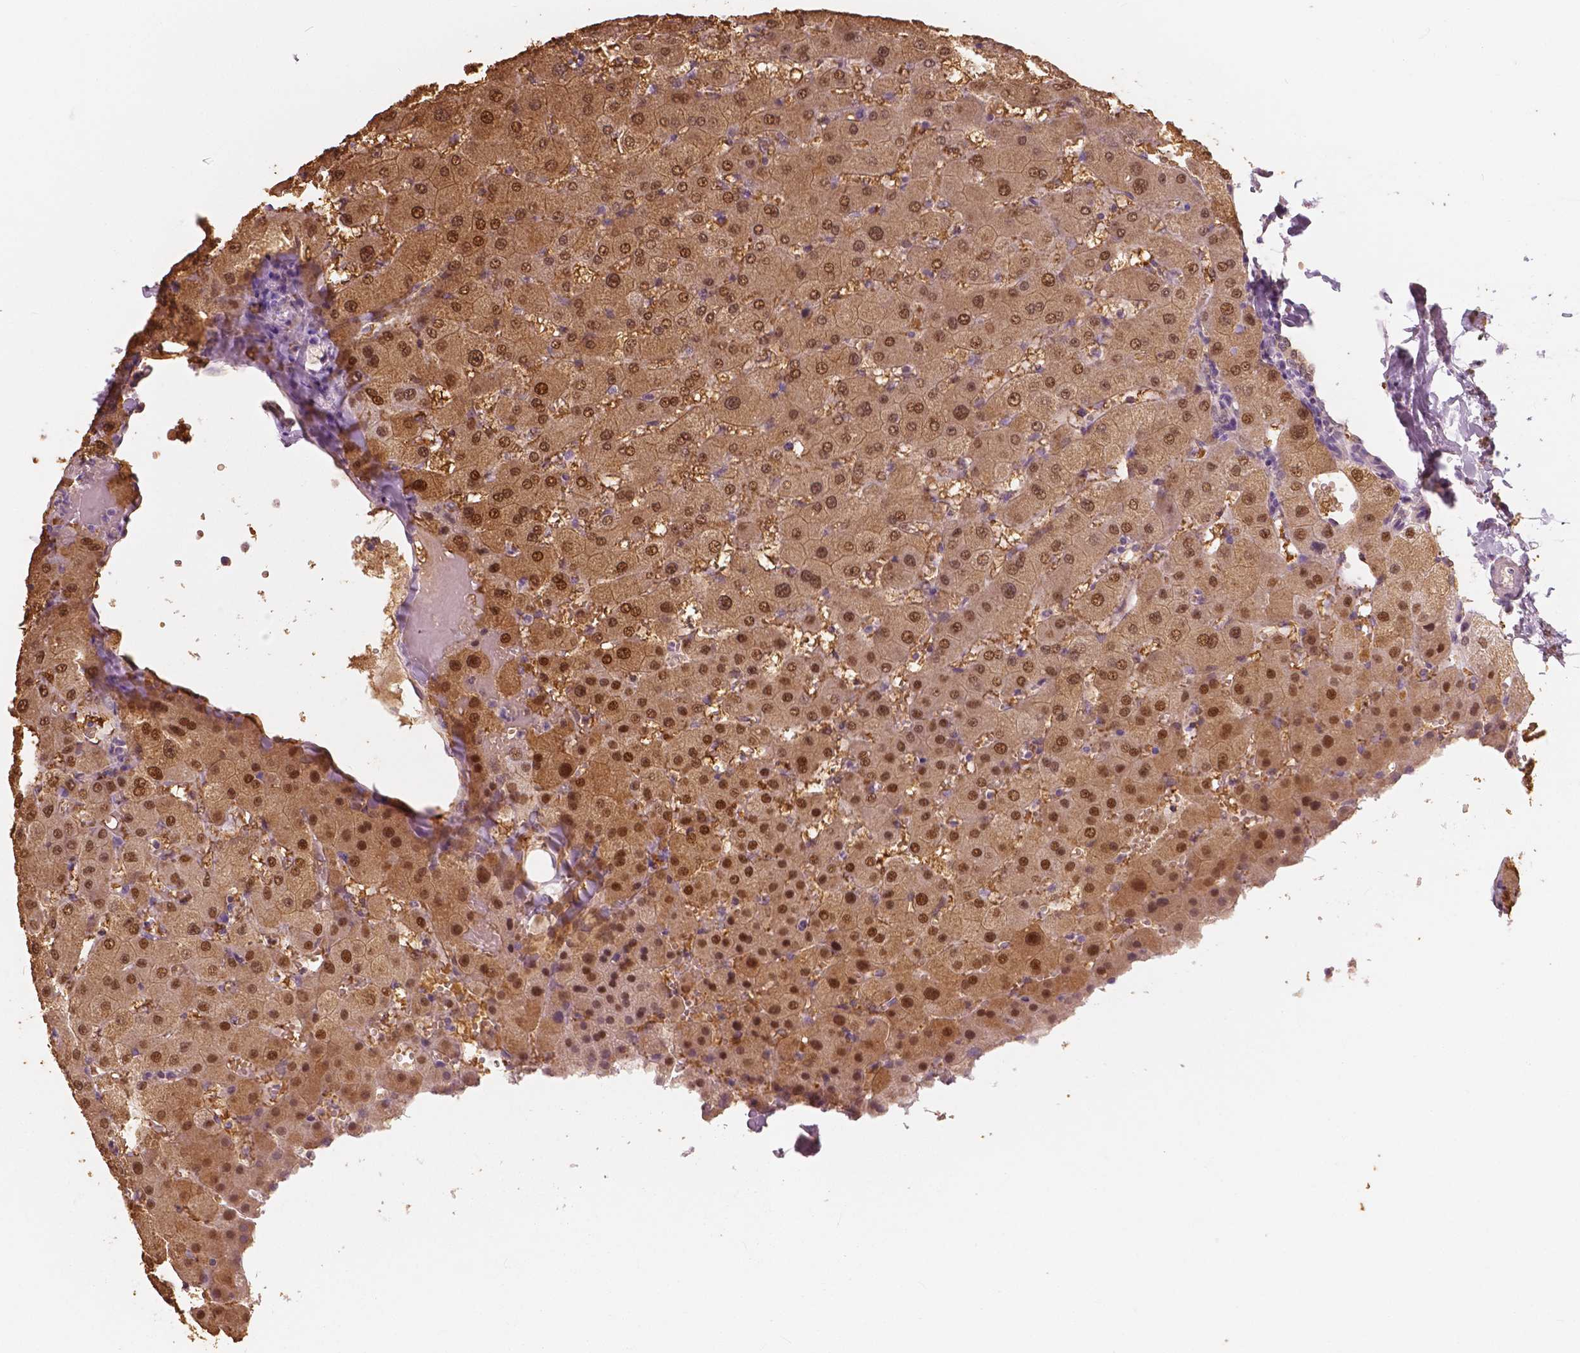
{"staining": {"intensity": "negative", "quantity": "none", "location": "none"}, "tissue": "liver", "cell_type": "Cholangiocytes", "image_type": "normal", "snomed": [{"axis": "morphology", "description": "Normal tissue, NOS"}, {"axis": "topography", "description": "Liver"}], "caption": "The micrograph demonstrates no significant staining in cholangiocytes of liver. The staining was performed using DAB to visualize the protein expression in brown, while the nuclei were stained in blue with hematoxylin (Magnification: 20x).", "gene": "SAT2", "patient": {"sex": "female", "age": 63}}